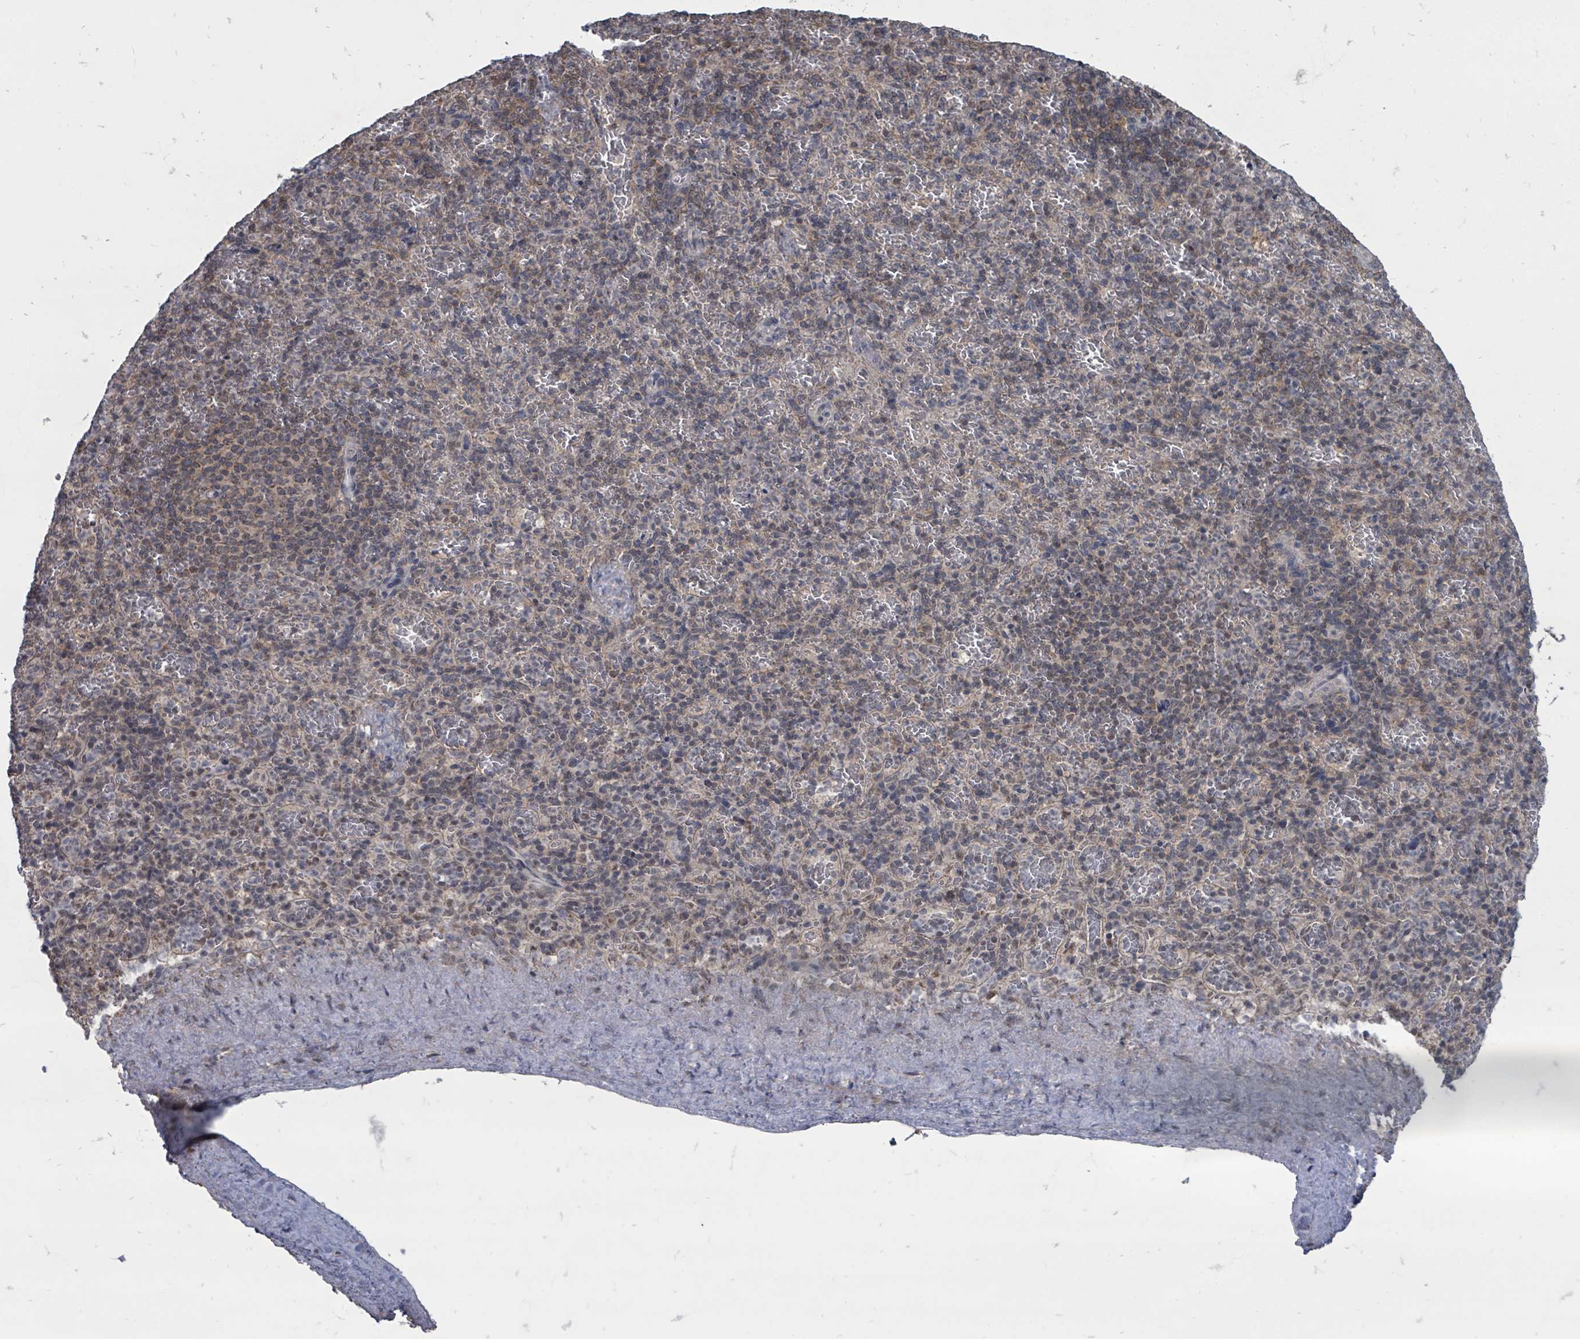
{"staining": {"intensity": "negative", "quantity": "none", "location": "none"}, "tissue": "spleen", "cell_type": "Cells in red pulp", "image_type": "normal", "snomed": [{"axis": "morphology", "description": "Normal tissue, NOS"}, {"axis": "topography", "description": "Spleen"}], "caption": "IHC image of unremarkable human spleen stained for a protein (brown), which displays no expression in cells in red pulp.", "gene": "MAGOHB", "patient": {"sex": "female", "age": 74}}